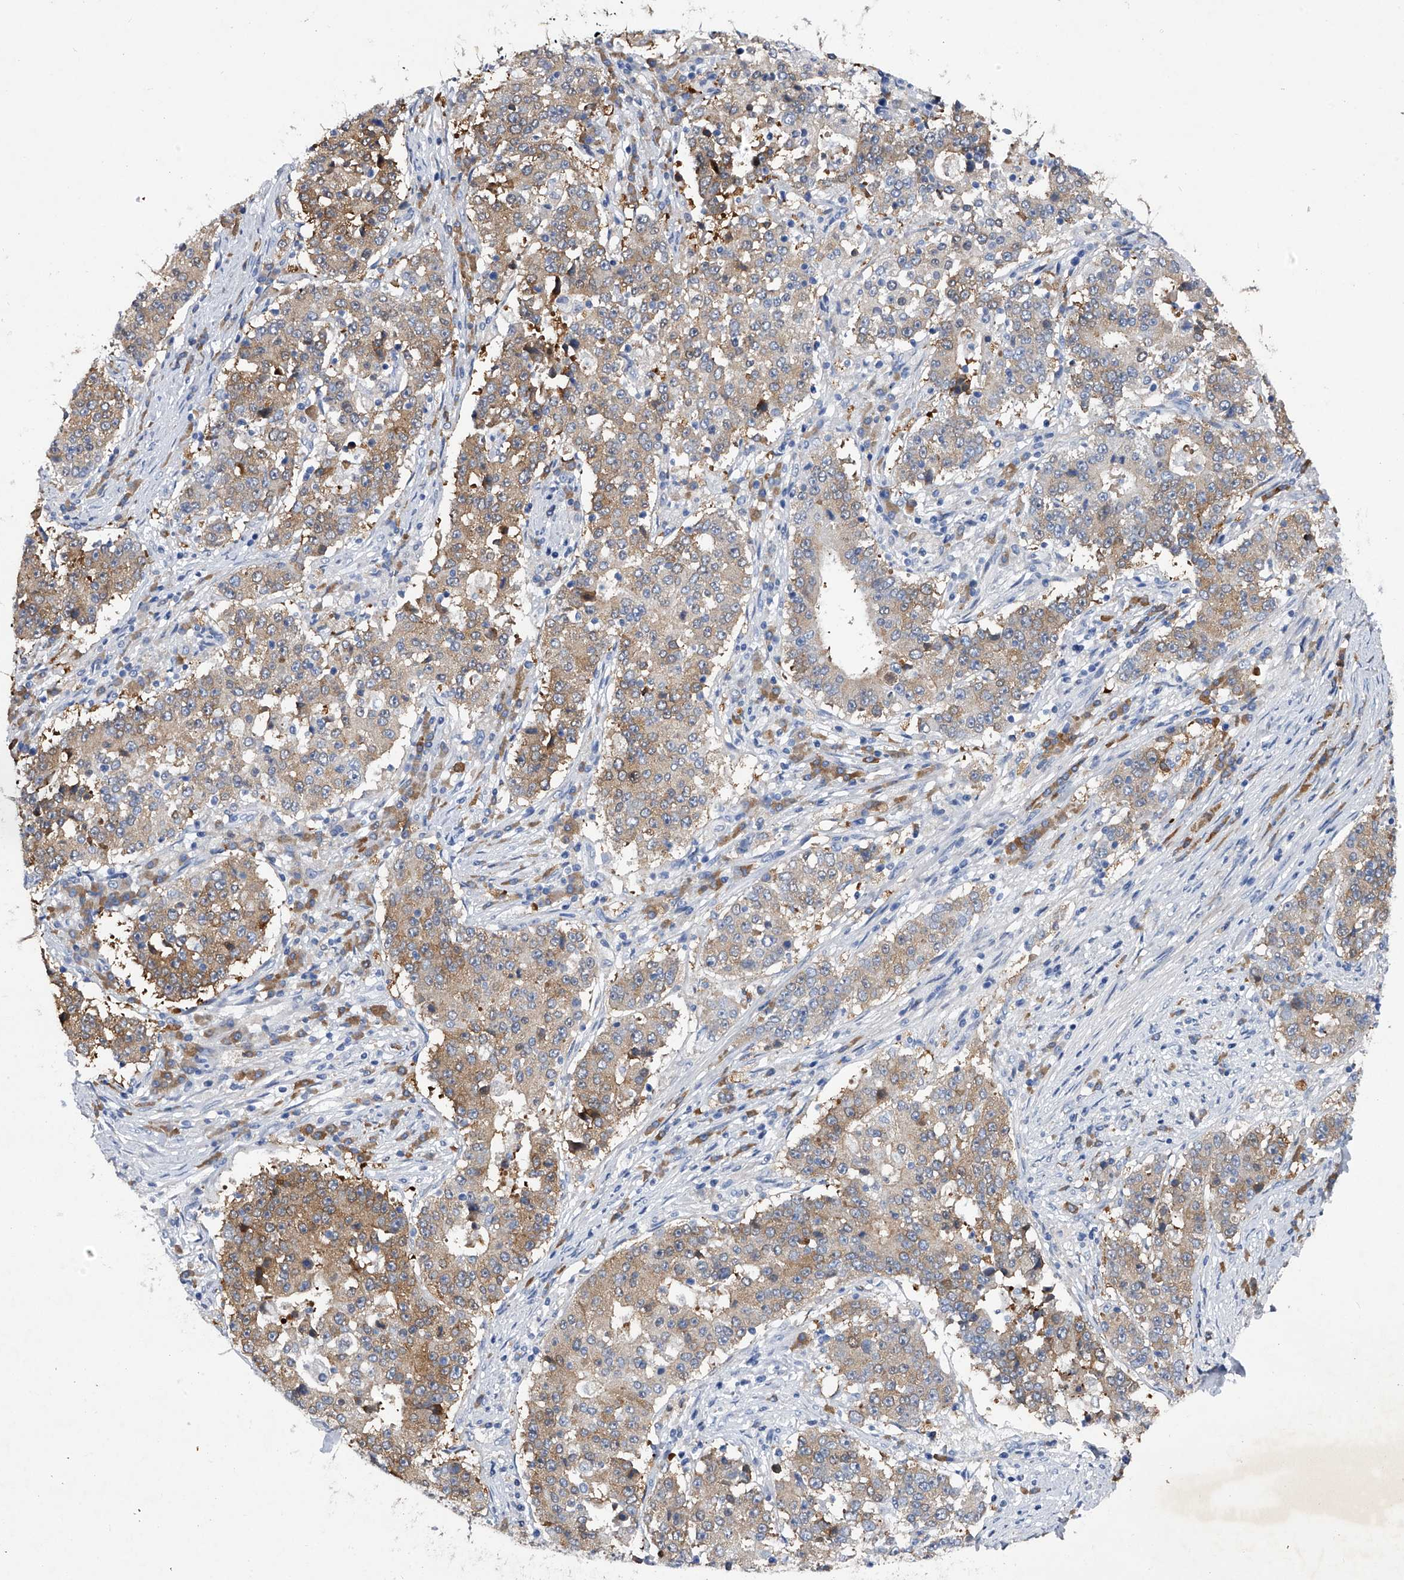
{"staining": {"intensity": "moderate", "quantity": "25%-75%", "location": "cytoplasmic/membranous"}, "tissue": "stomach cancer", "cell_type": "Tumor cells", "image_type": "cancer", "snomed": [{"axis": "morphology", "description": "Adenocarcinoma, NOS"}, {"axis": "topography", "description": "Stomach"}], "caption": "Stomach cancer tissue exhibits moderate cytoplasmic/membranous staining in approximately 25%-75% of tumor cells, visualized by immunohistochemistry.", "gene": "ASNS", "patient": {"sex": "male", "age": 59}}